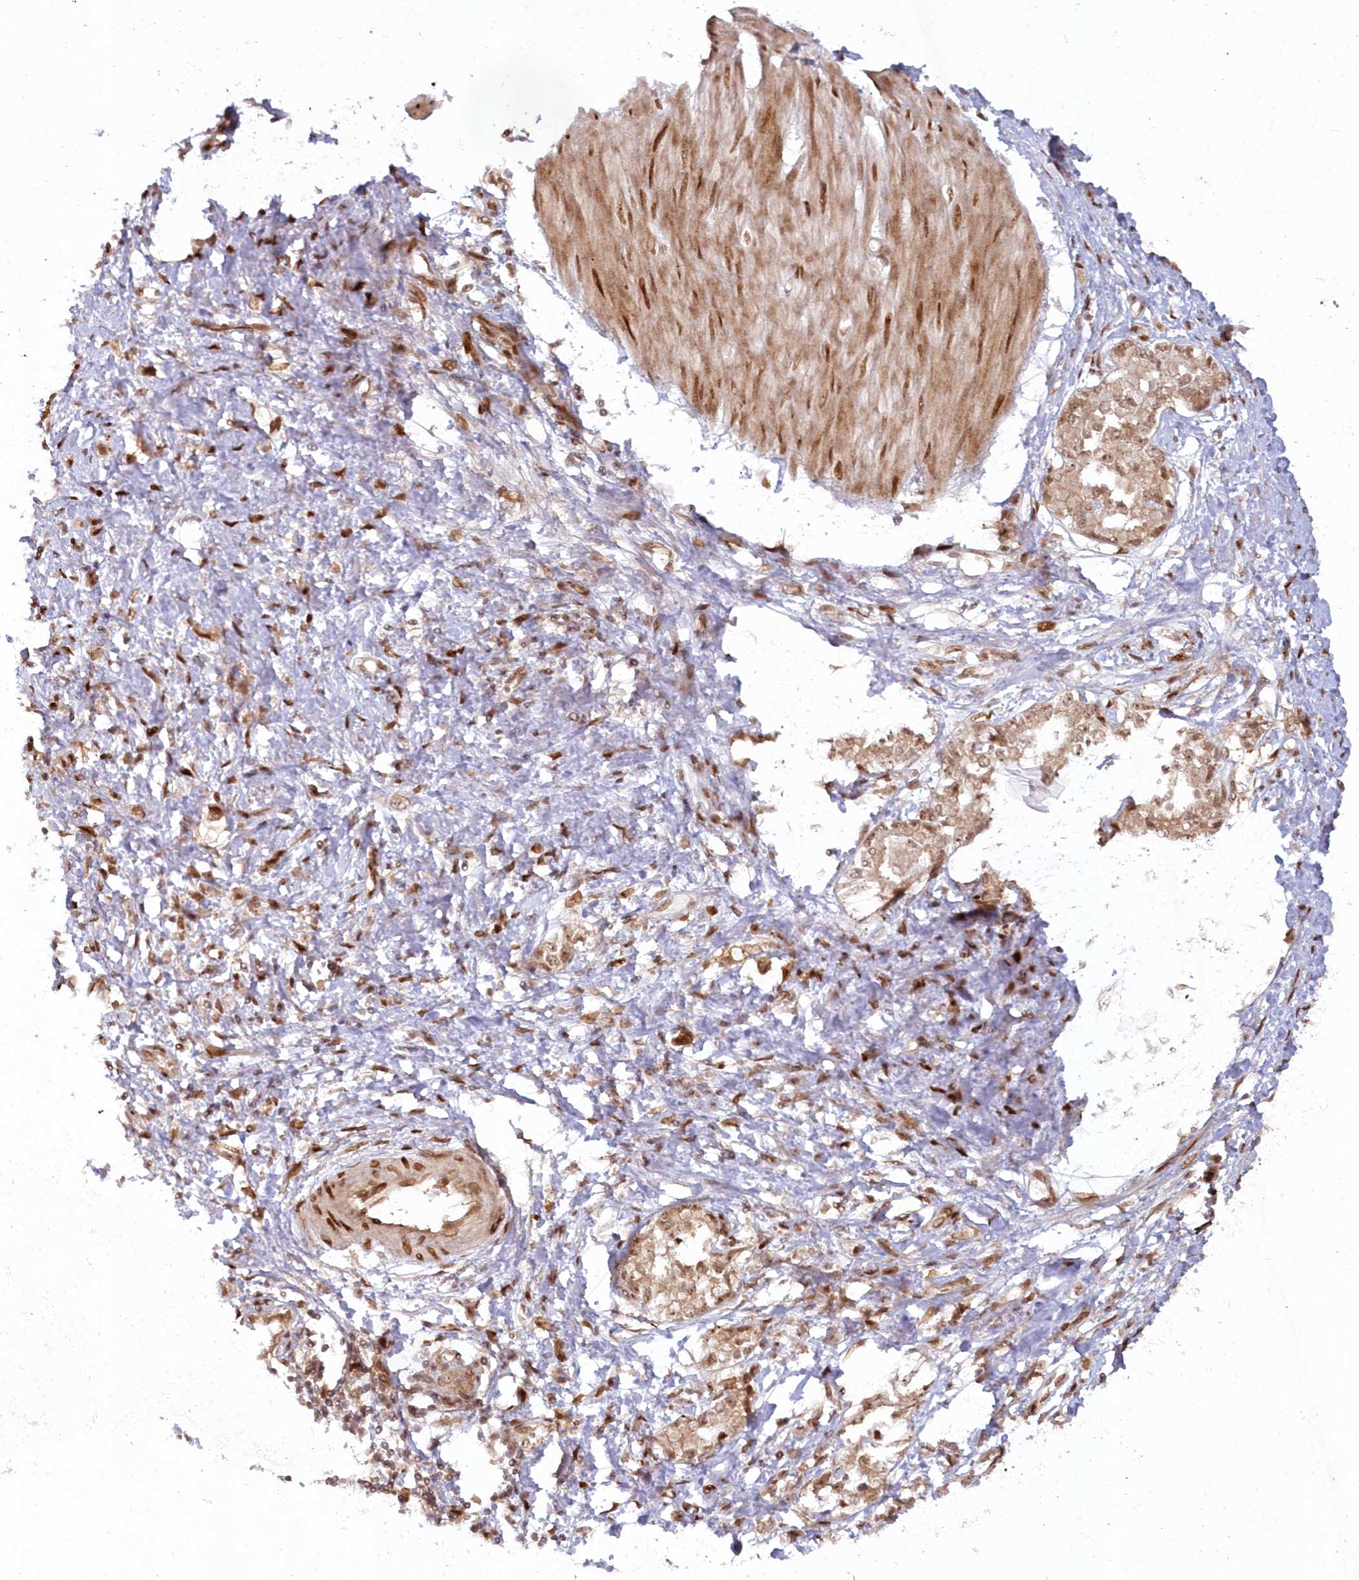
{"staining": {"intensity": "moderate", "quantity": ">75%", "location": "cytoplasmic/membranous,nuclear"}, "tissue": "stomach cancer", "cell_type": "Tumor cells", "image_type": "cancer", "snomed": [{"axis": "morphology", "description": "Adenocarcinoma, NOS"}, {"axis": "topography", "description": "Stomach"}], "caption": "This is an image of immunohistochemistry staining of stomach cancer, which shows moderate positivity in the cytoplasmic/membranous and nuclear of tumor cells.", "gene": "TOGARAM2", "patient": {"sex": "female", "age": 76}}